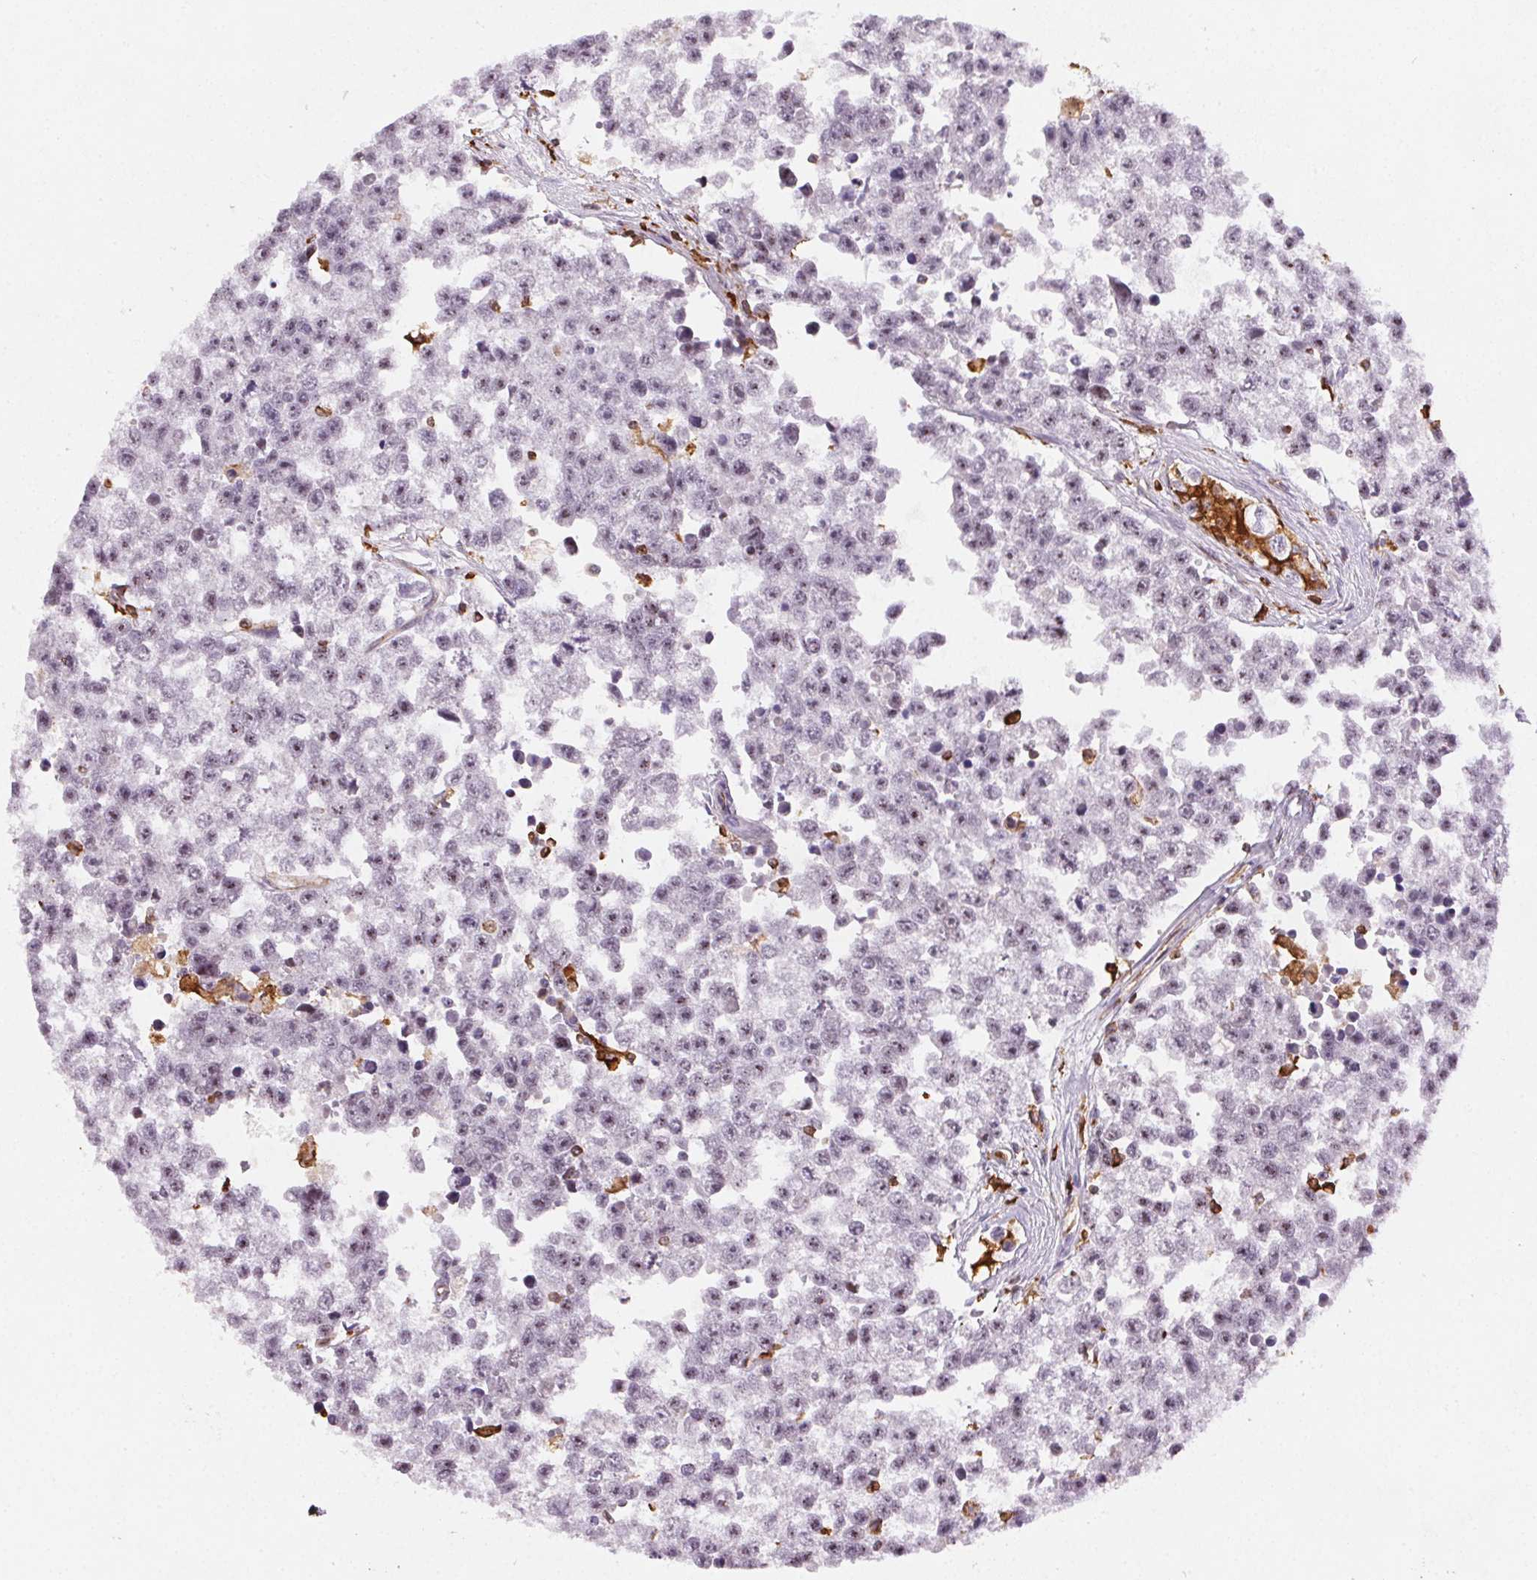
{"staining": {"intensity": "negative", "quantity": "none", "location": "none"}, "tissue": "testis cancer", "cell_type": "Tumor cells", "image_type": "cancer", "snomed": [{"axis": "morphology", "description": "Seminoma, NOS"}, {"axis": "topography", "description": "Testis"}], "caption": "Tumor cells show no significant expression in testis seminoma.", "gene": "RNASET2", "patient": {"sex": "male", "age": 26}}